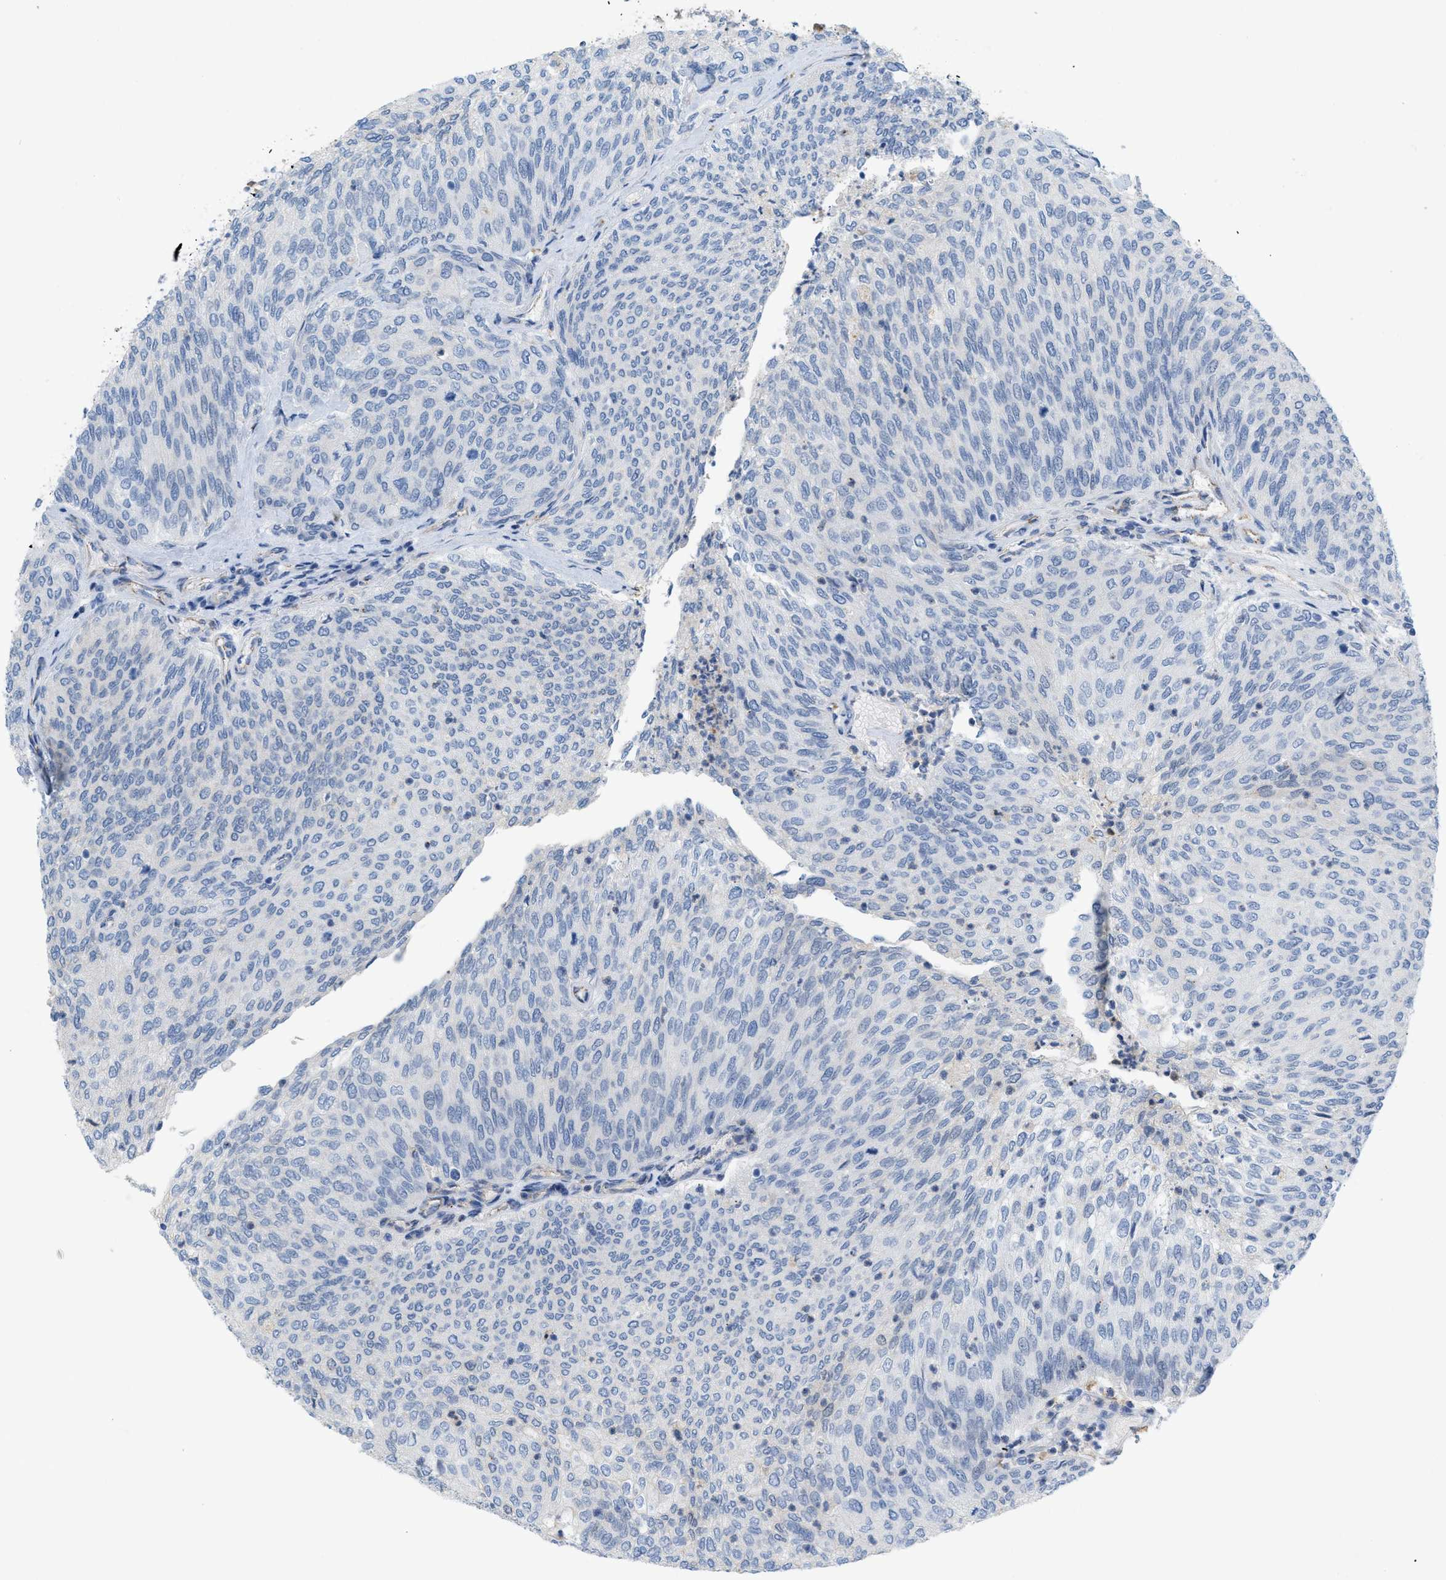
{"staining": {"intensity": "negative", "quantity": "none", "location": "none"}, "tissue": "urothelial cancer", "cell_type": "Tumor cells", "image_type": "cancer", "snomed": [{"axis": "morphology", "description": "Urothelial carcinoma, Low grade"}, {"axis": "topography", "description": "Urinary bladder"}], "caption": "High magnification brightfield microscopy of urothelial cancer stained with DAB (3,3'-diaminobenzidine) (brown) and counterstained with hematoxylin (blue): tumor cells show no significant positivity.", "gene": "CRB3", "patient": {"sex": "female", "age": 79}}